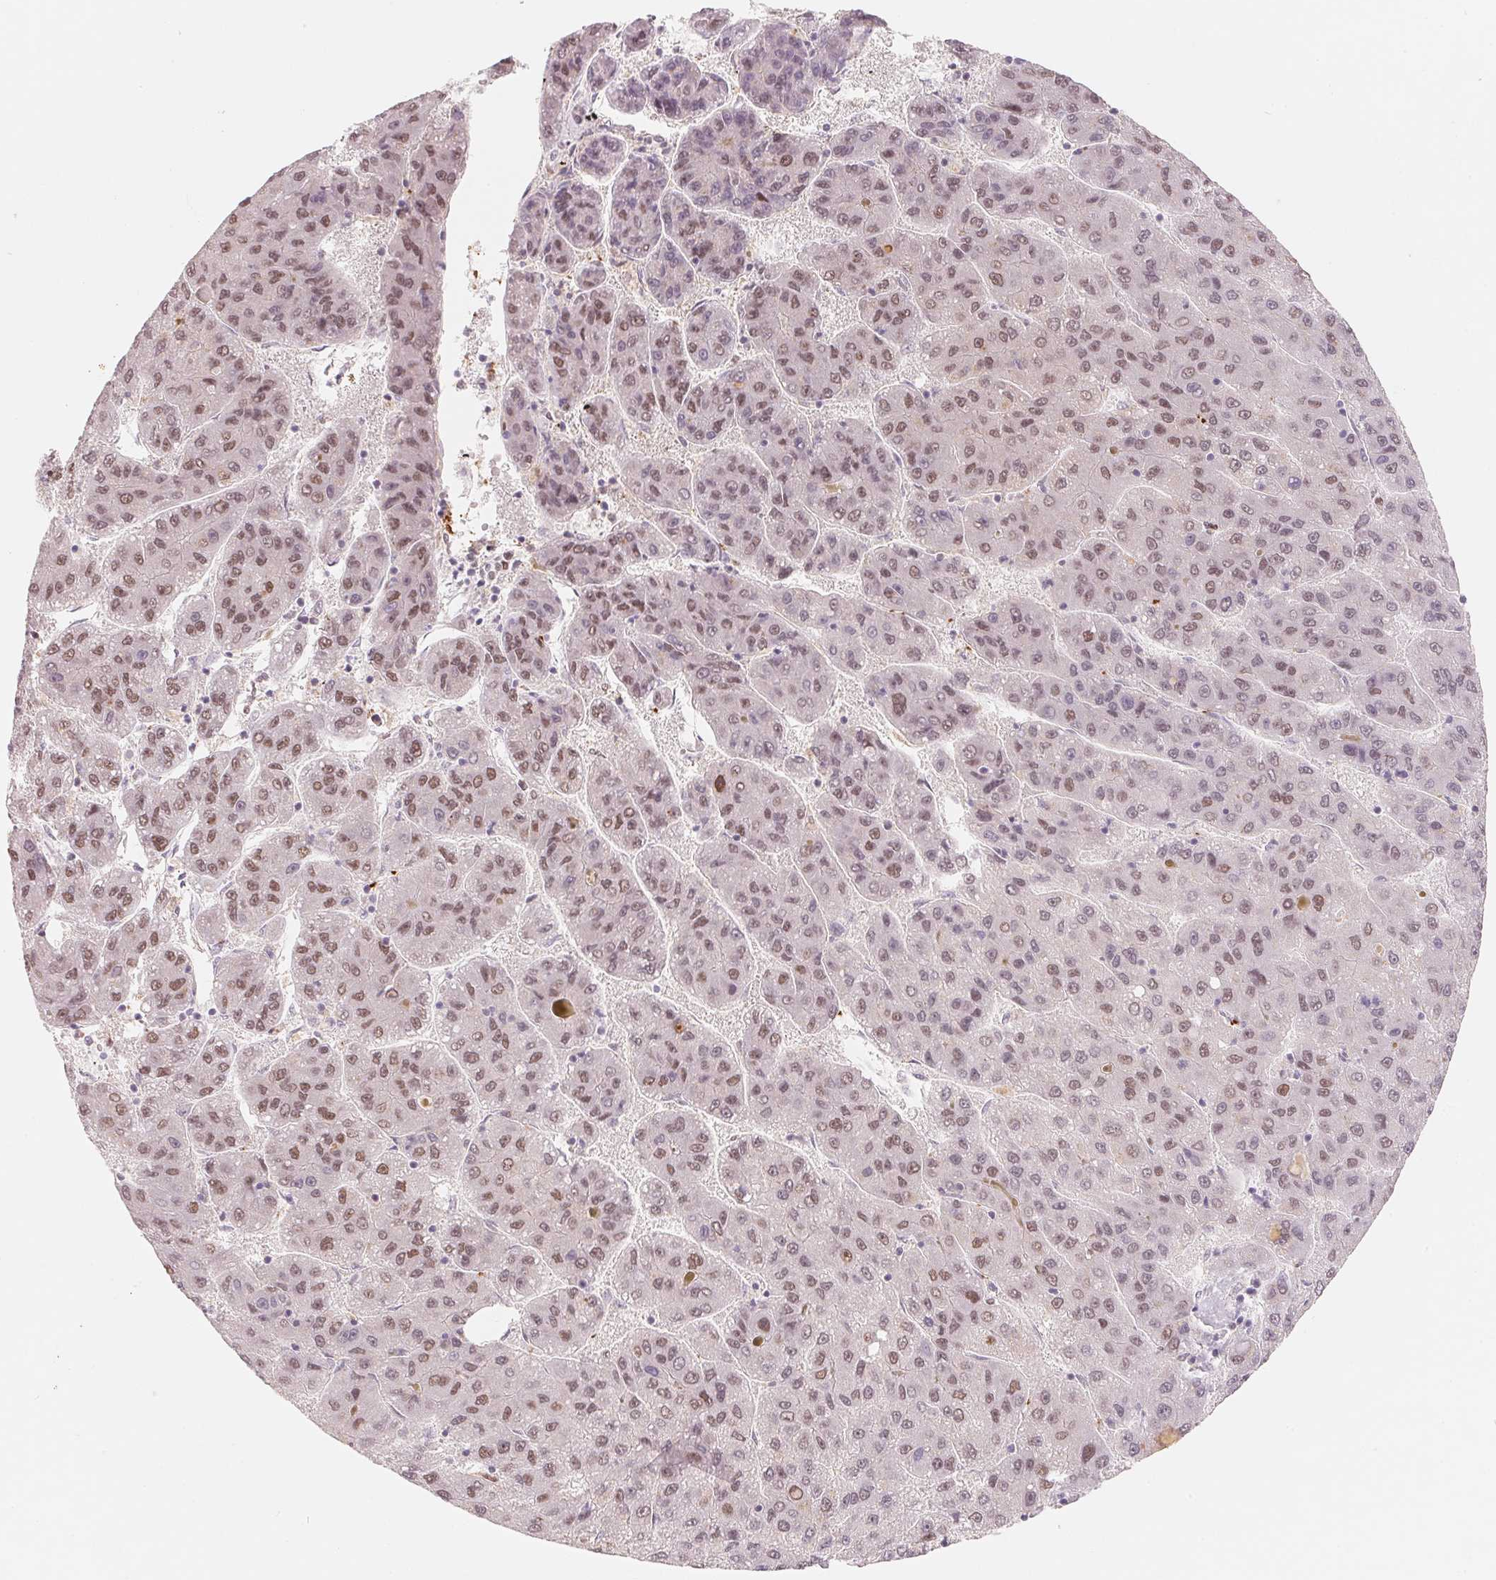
{"staining": {"intensity": "moderate", "quantity": "25%-75%", "location": "nuclear"}, "tissue": "liver cancer", "cell_type": "Tumor cells", "image_type": "cancer", "snomed": [{"axis": "morphology", "description": "Carcinoma, Hepatocellular, NOS"}, {"axis": "topography", "description": "Liver"}], "caption": "This image shows liver cancer stained with immunohistochemistry (IHC) to label a protein in brown. The nuclear of tumor cells show moderate positivity for the protein. Nuclei are counter-stained blue.", "gene": "ARHGAP22", "patient": {"sex": "female", "age": 82}}